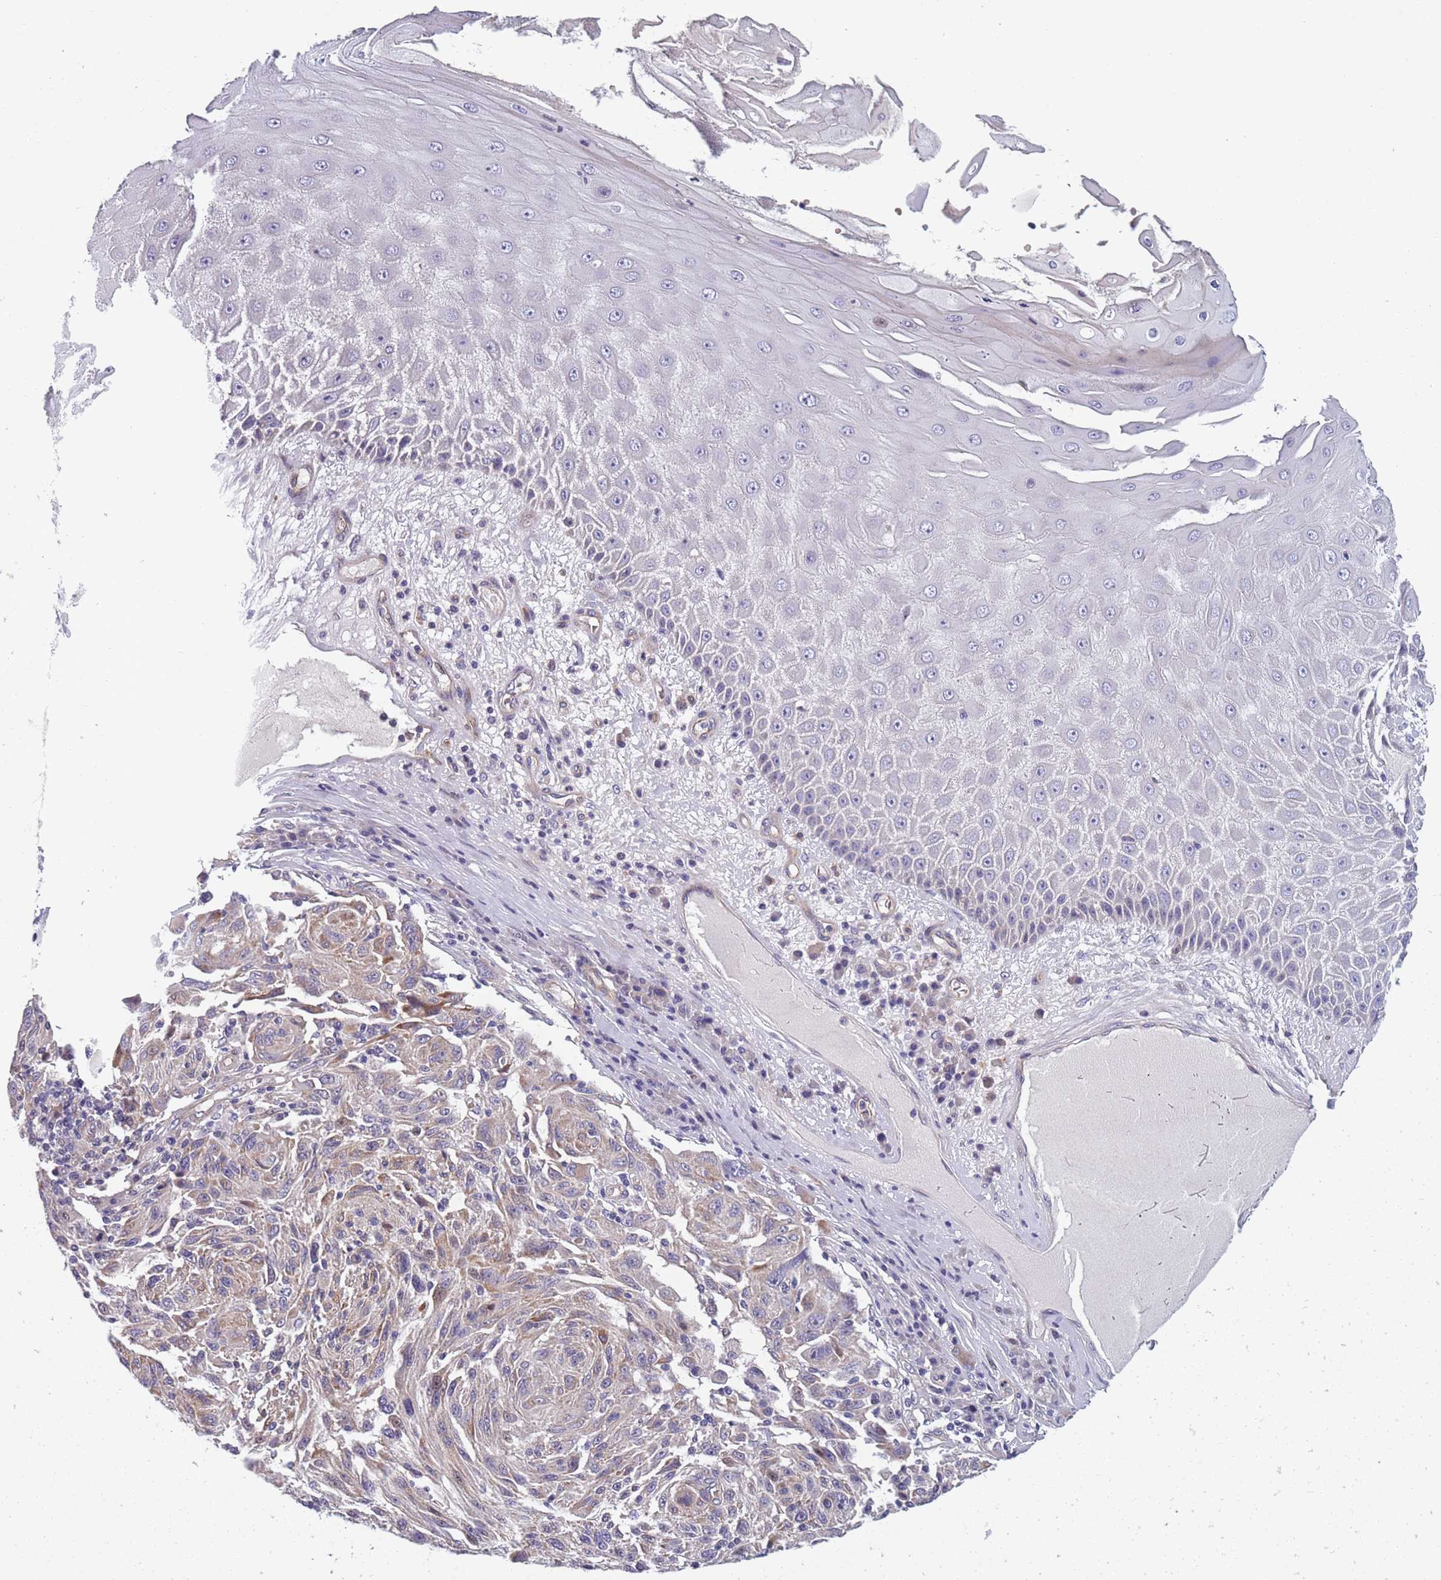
{"staining": {"intensity": "moderate", "quantity": "<25%", "location": "cytoplasmic/membranous"}, "tissue": "melanoma", "cell_type": "Tumor cells", "image_type": "cancer", "snomed": [{"axis": "morphology", "description": "Malignant melanoma, NOS"}, {"axis": "topography", "description": "Skin"}], "caption": "The micrograph shows immunohistochemical staining of melanoma. There is moderate cytoplasmic/membranous expression is appreciated in about <25% of tumor cells.", "gene": "FAM83F", "patient": {"sex": "male", "age": 53}}